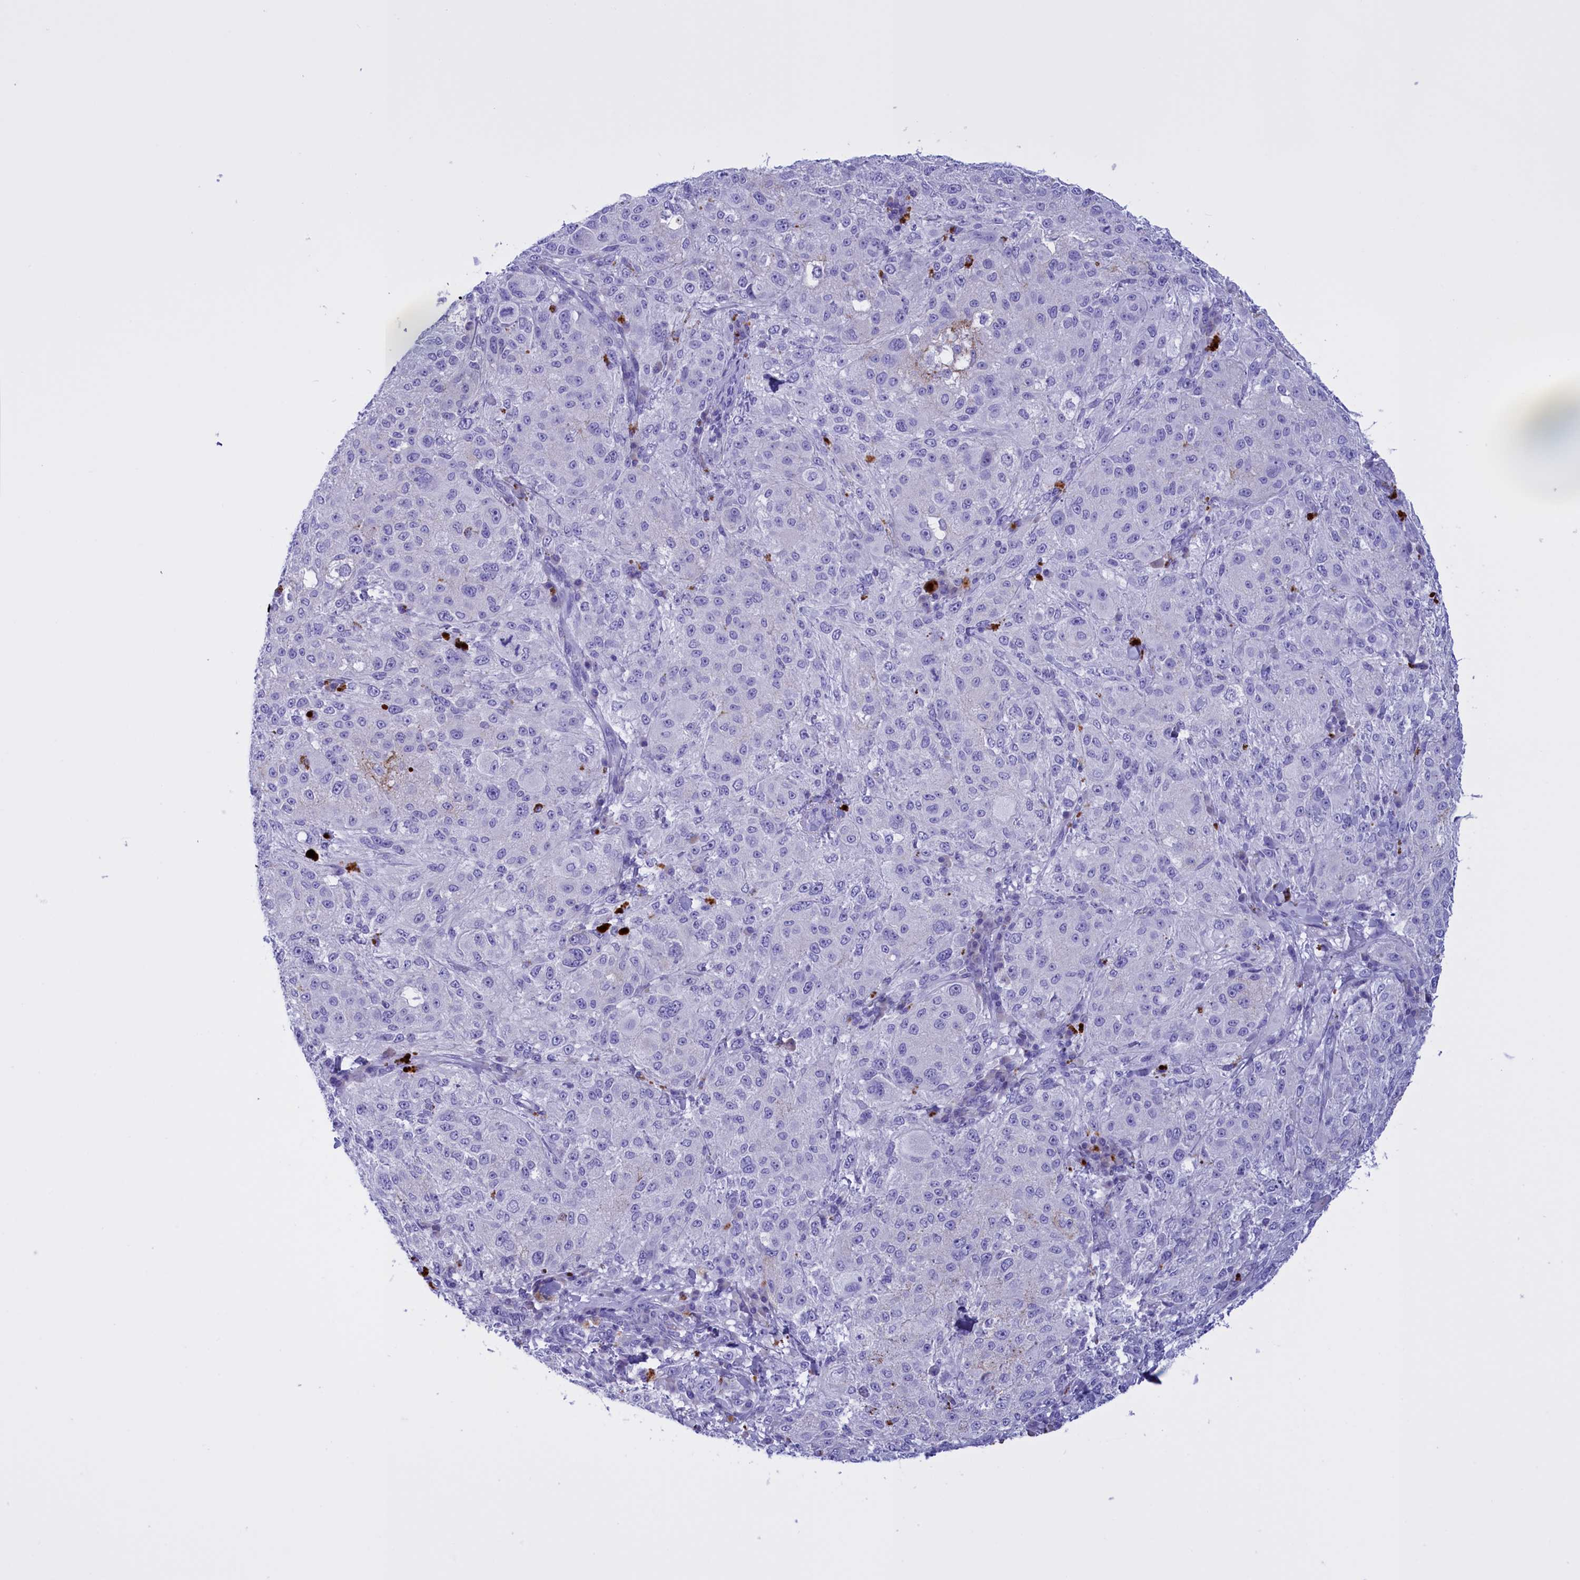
{"staining": {"intensity": "negative", "quantity": "none", "location": "none"}, "tissue": "melanoma", "cell_type": "Tumor cells", "image_type": "cancer", "snomed": [{"axis": "morphology", "description": "Necrosis, NOS"}, {"axis": "morphology", "description": "Malignant melanoma, NOS"}, {"axis": "topography", "description": "Skin"}], "caption": "This is an immunohistochemistry histopathology image of malignant melanoma. There is no positivity in tumor cells.", "gene": "PROK2", "patient": {"sex": "female", "age": 87}}